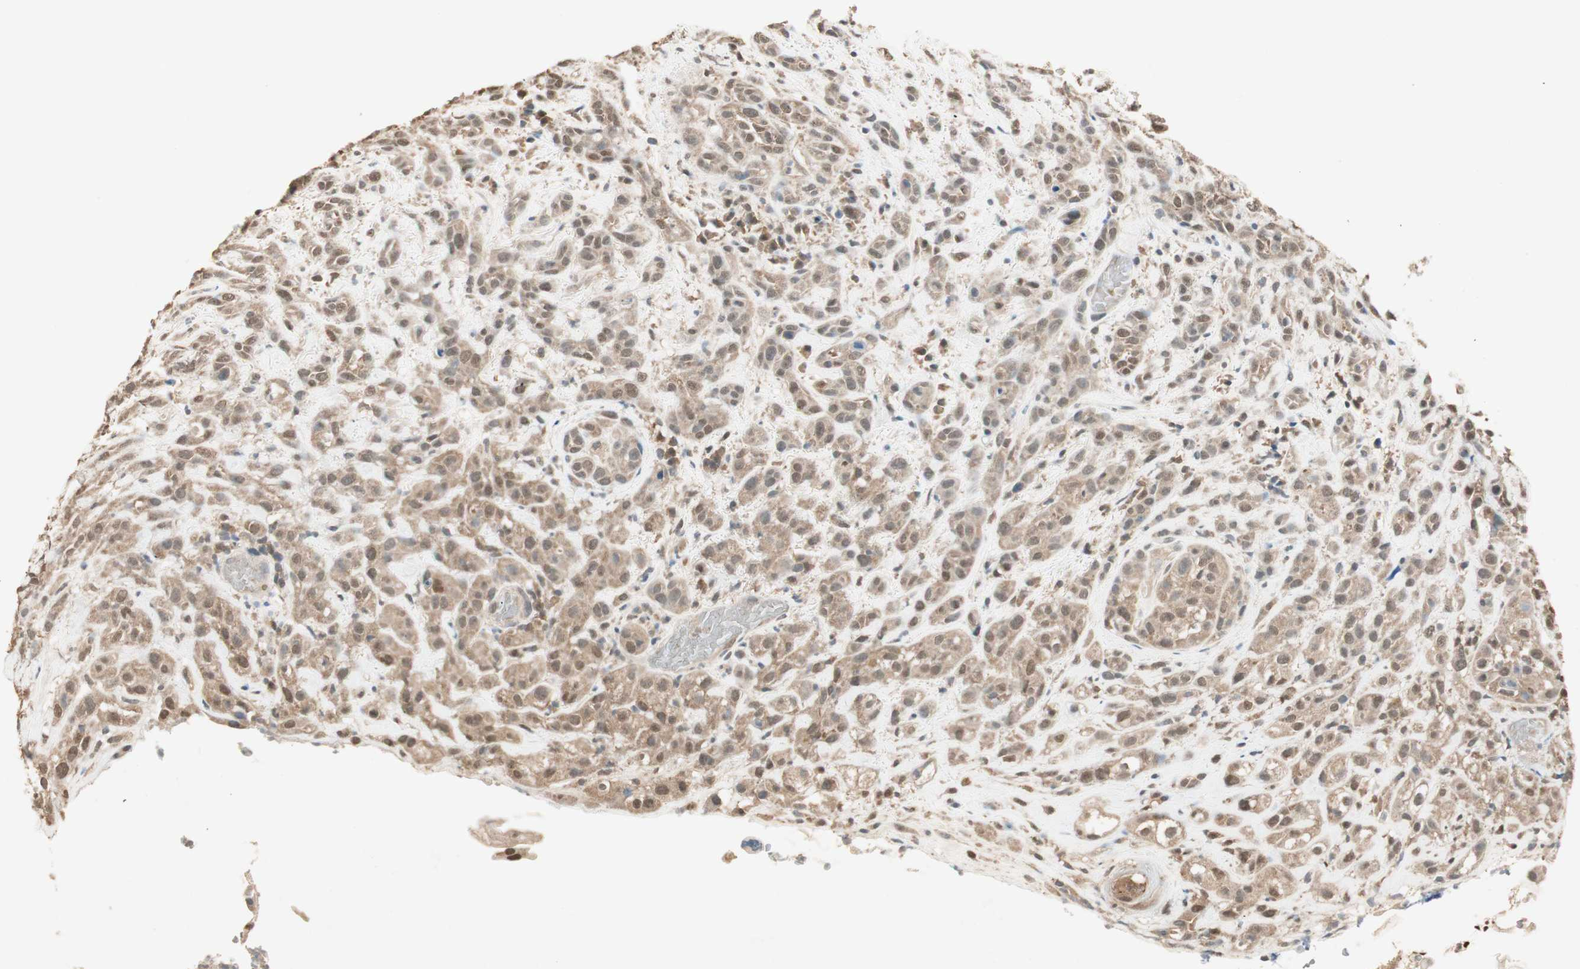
{"staining": {"intensity": "weak", "quantity": ">75%", "location": "cytoplasmic/membranous"}, "tissue": "head and neck cancer", "cell_type": "Tumor cells", "image_type": "cancer", "snomed": [{"axis": "morphology", "description": "Squamous cell carcinoma, NOS"}, {"axis": "topography", "description": "Head-Neck"}], "caption": "Protein expression analysis of human head and neck cancer reveals weak cytoplasmic/membranous expression in approximately >75% of tumor cells. Immunohistochemistry (ihc) stains the protein in brown and the nuclei are stained blue.", "gene": "USP5", "patient": {"sex": "male", "age": 62}}